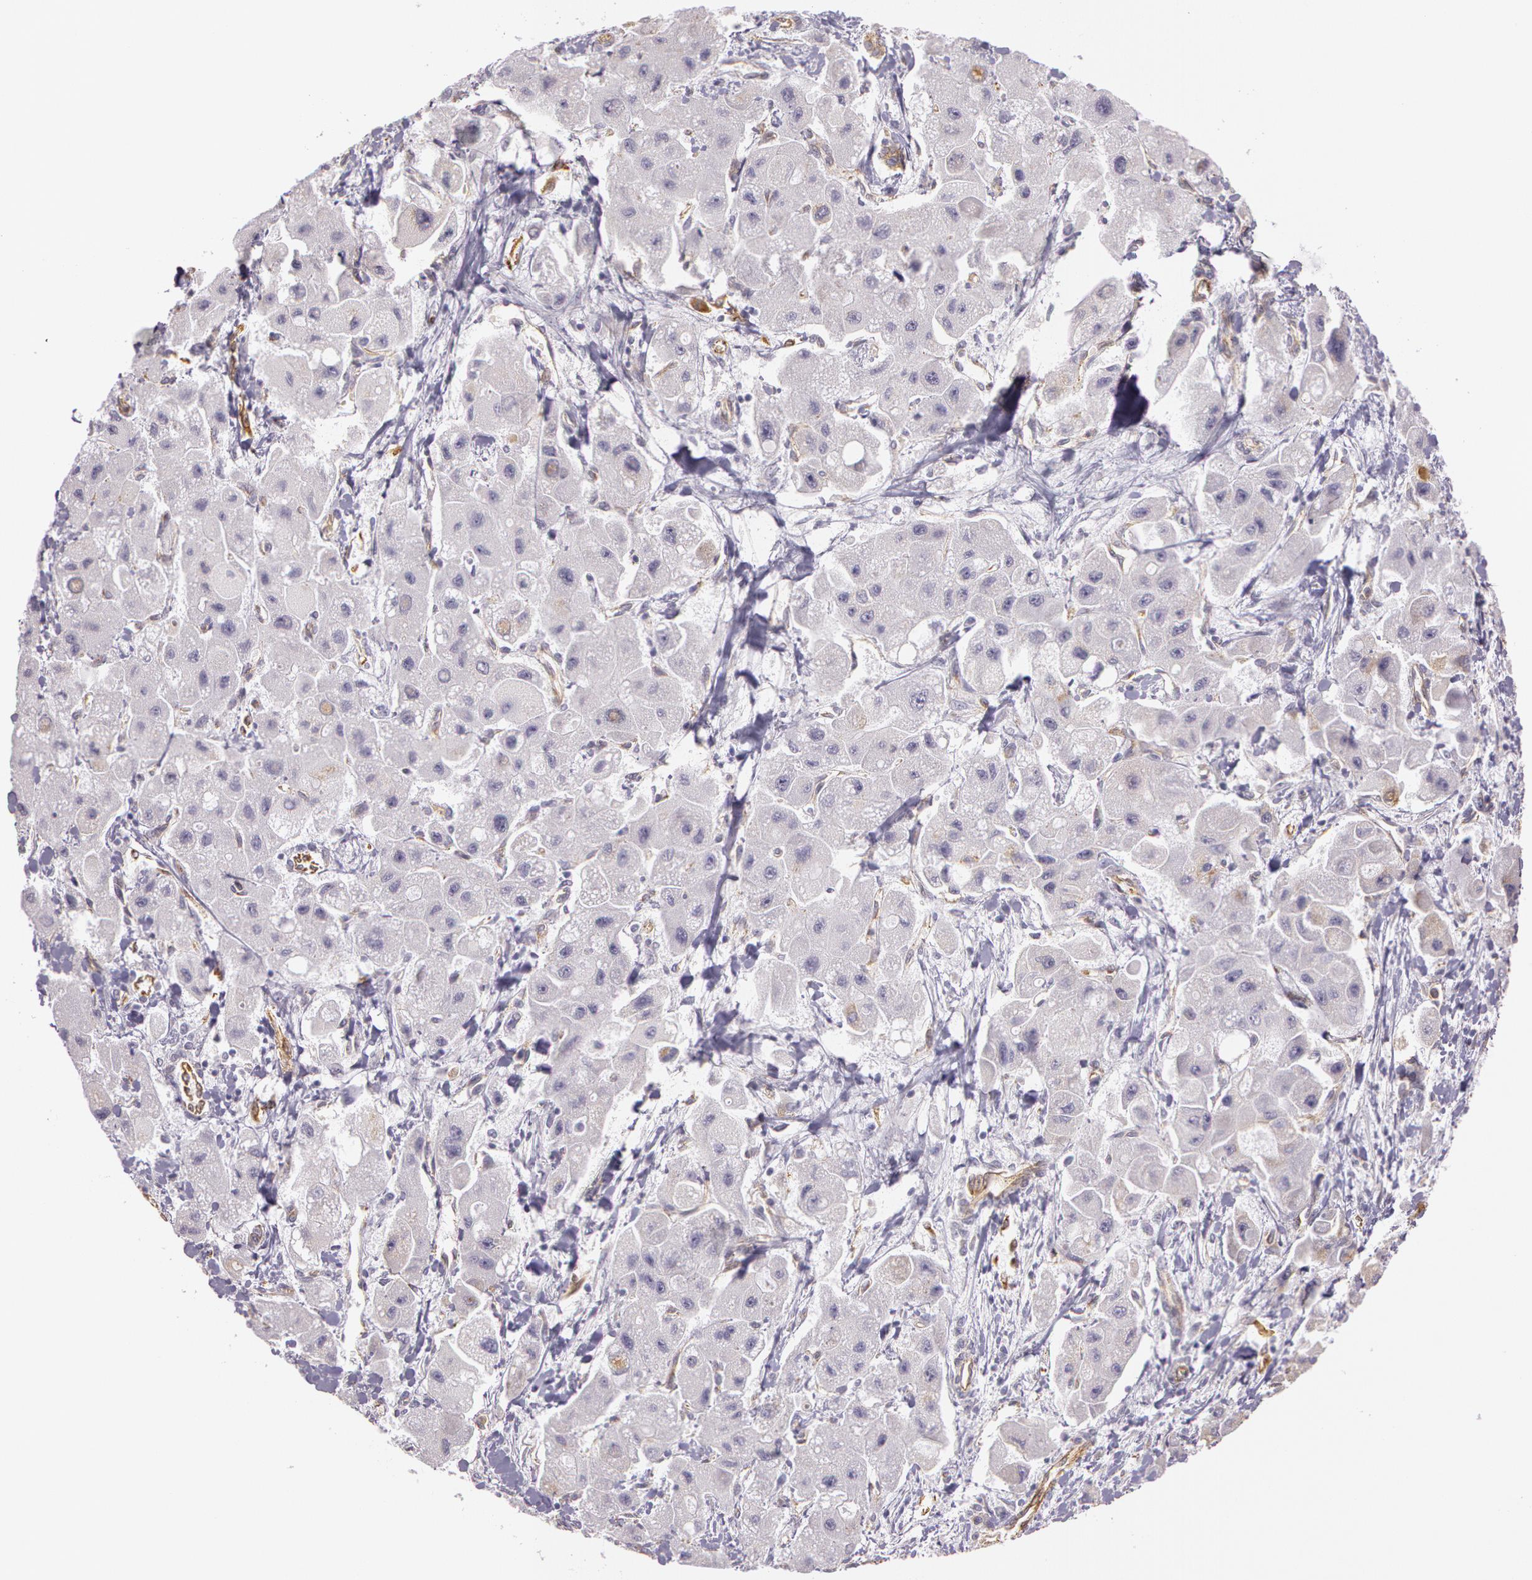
{"staining": {"intensity": "moderate", "quantity": "<25%", "location": "cytoplasmic/membranous"}, "tissue": "liver cancer", "cell_type": "Tumor cells", "image_type": "cancer", "snomed": [{"axis": "morphology", "description": "Carcinoma, Hepatocellular, NOS"}, {"axis": "topography", "description": "Liver"}], "caption": "Human liver cancer stained with a brown dye displays moderate cytoplasmic/membranous positive positivity in about <25% of tumor cells.", "gene": "APP", "patient": {"sex": "male", "age": 24}}